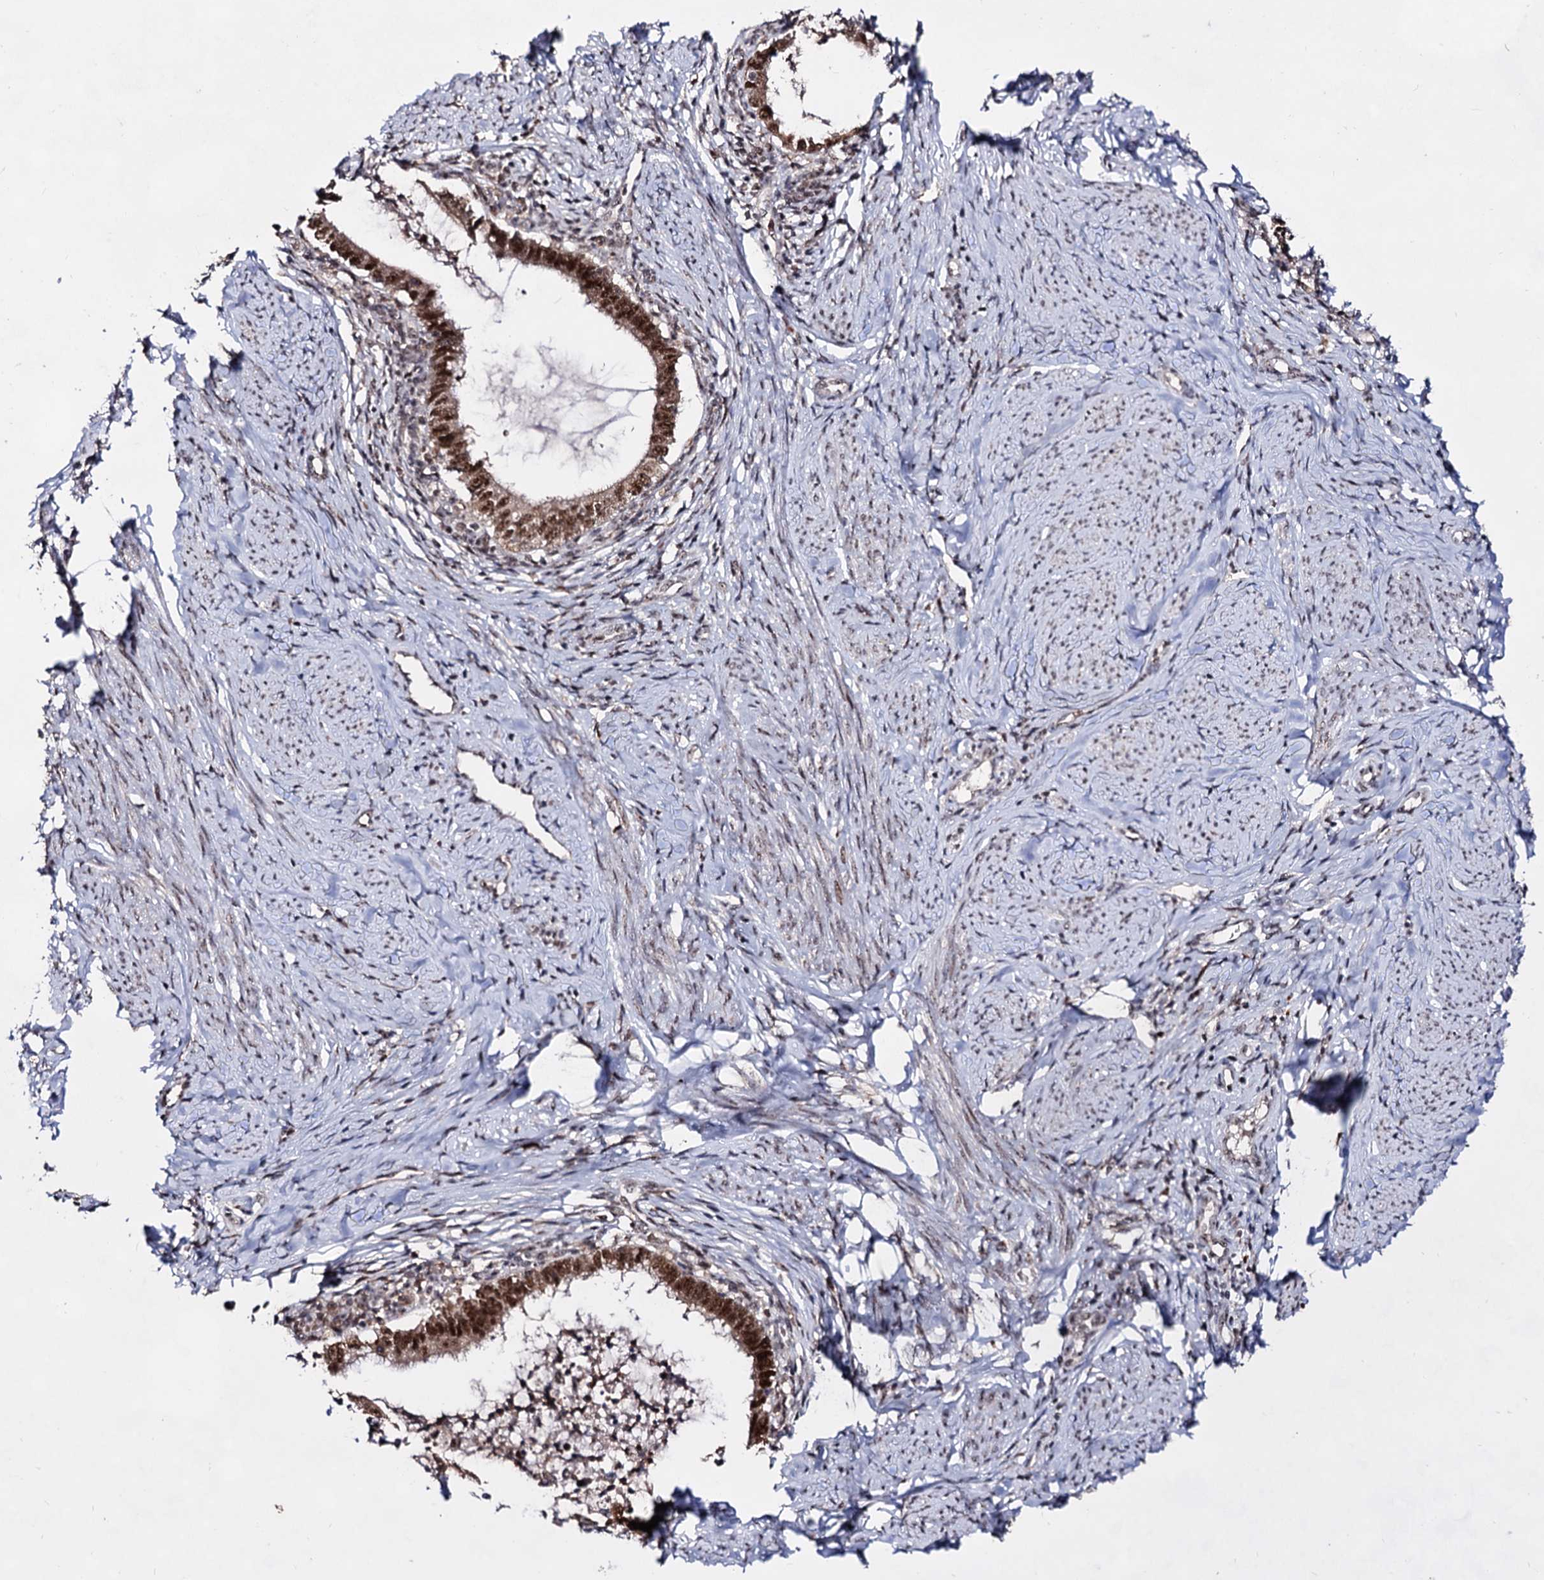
{"staining": {"intensity": "strong", "quantity": ">75%", "location": "cytoplasmic/membranous,nuclear"}, "tissue": "cervical cancer", "cell_type": "Tumor cells", "image_type": "cancer", "snomed": [{"axis": "morphology", "description": "Adenocarcinoma, NOS"}, {"axis": "topography", "description": "Cervix"}], "caption": "Tumor cells demonstrate high levels of strong cytoplasmic/membranous and nuclear positivity in about >75% of cells in cervical cancer (adenocarcinoma). The staining was performed using DAB (3,3'-diaminobenzidine) to visualize the protein expression in brown, while the nuclei were stained in blue with hematoxylin (Magnification: 20x).", "gene": "EXOSC10", "patient": {"sex": "female", "age": 36}}